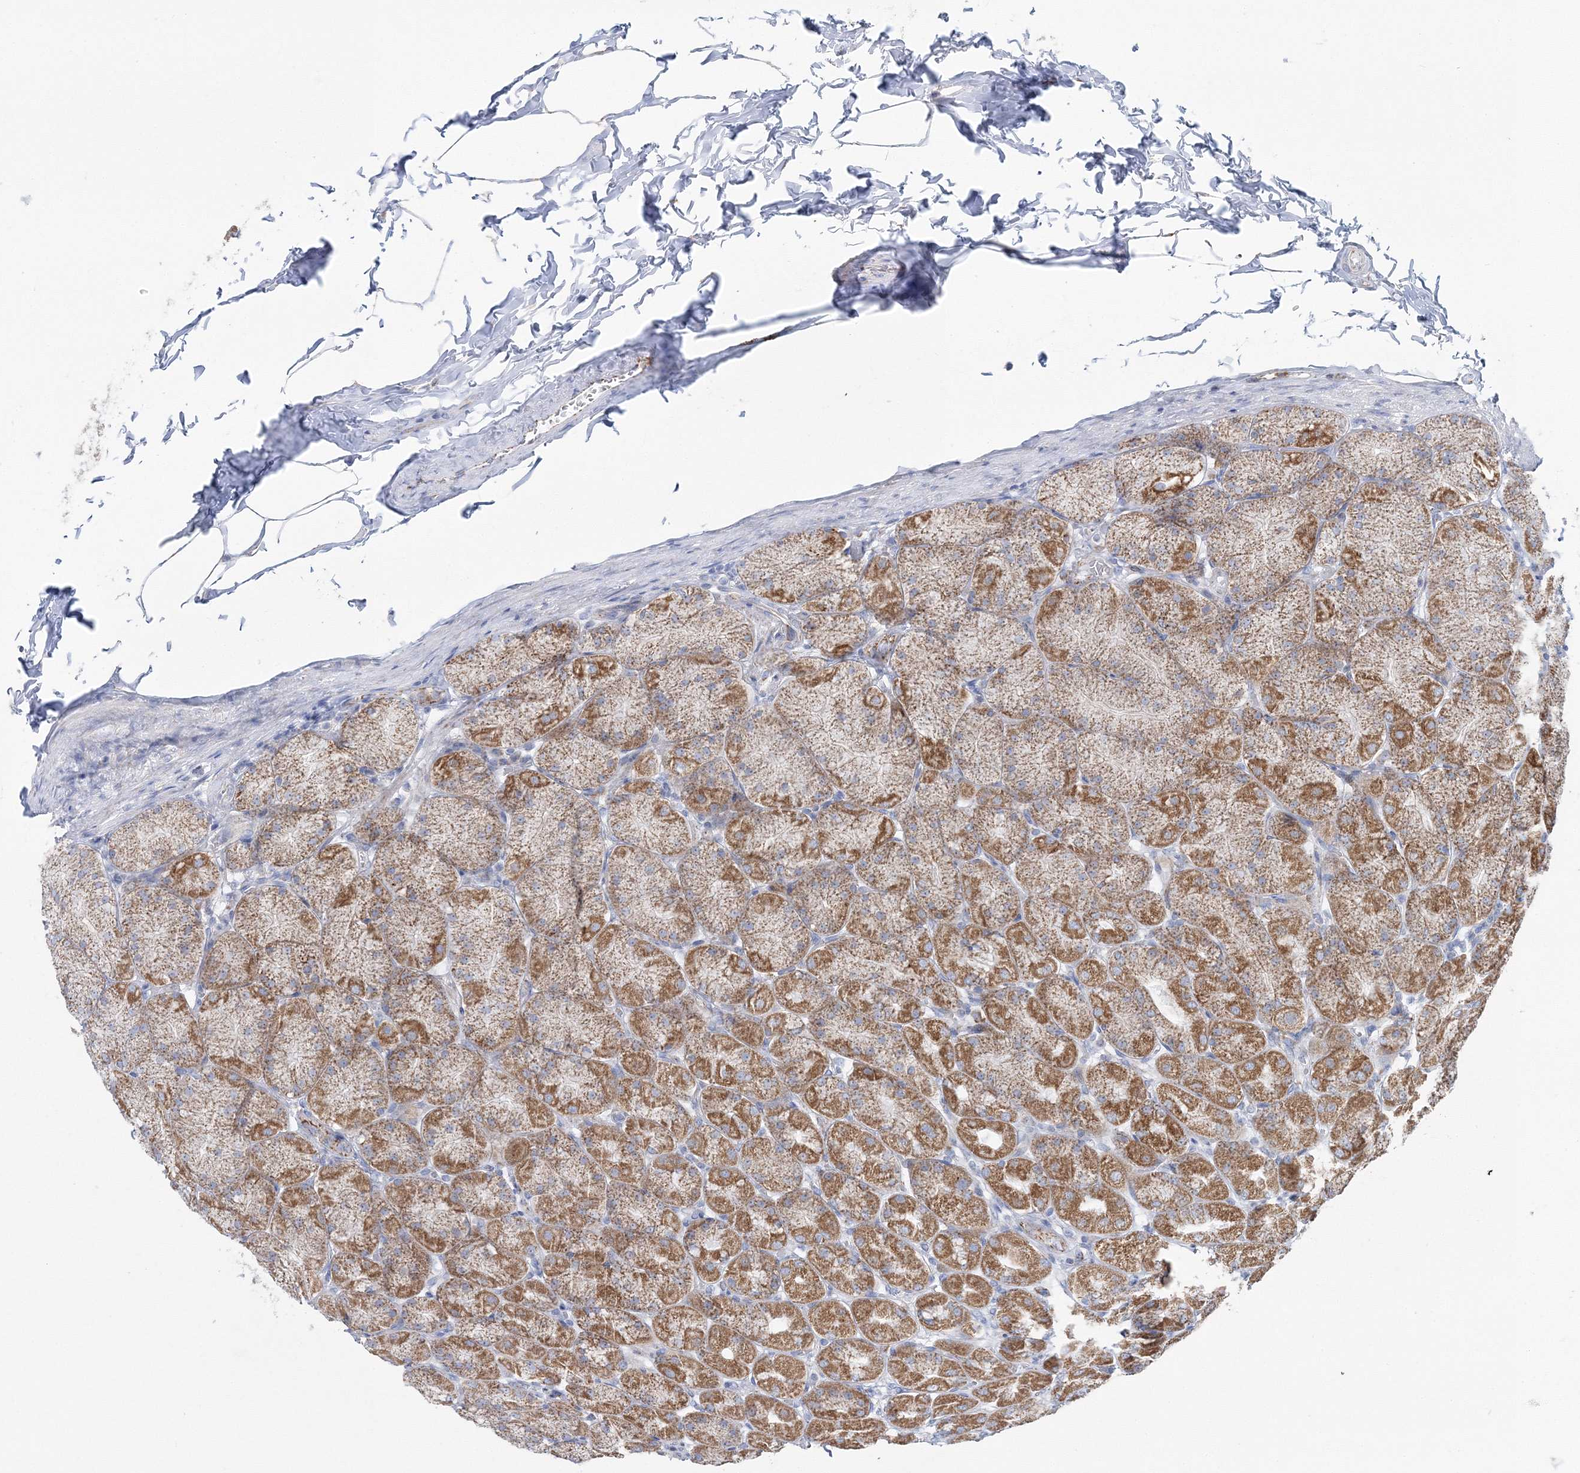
{"staining": {"intensity": "moderate", "quantity": ">75%", "location": "cytoplasmic/membranous"}, "tissue": "stomach", "cell_type": "Glandular cells", "image_type": "normal", "snomed": [{"axis": "morphology", "description": "Normal tissue, NOS"}, {"axis": "topography", "description": "Stomach, upper"}], "caption": "A high-resolution photomicrograph shows immunohistochemistry (IHC) staining of unremarkable stomach, which shows moderate cytoplasmic/membranous expression in approximately >75% of glandular cells.", "gene": "HIBCH", "patient": {"sex": "female", "age": 56}}